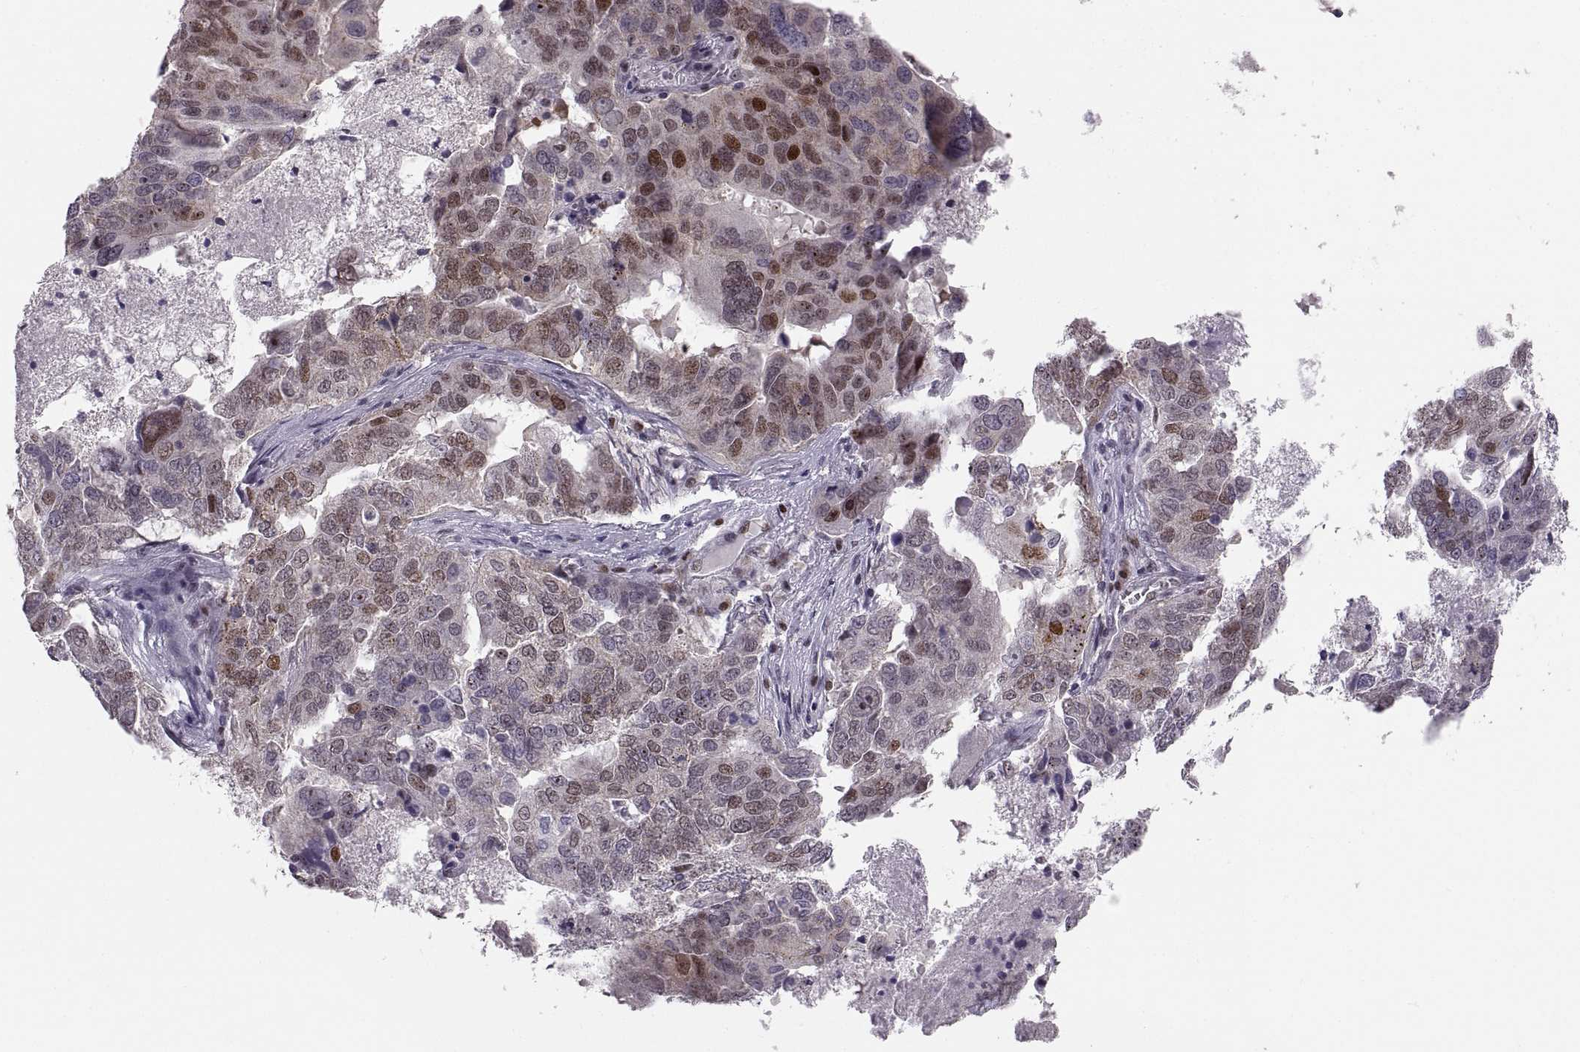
{"staining": {"intensity": "moderate", "quantity": "<25%", "location": "nuclear"}, "tissue": "ovarian cancer", "cell_type": "Tumor cells", "image_type": "cancer", "snomed": [{"axis": "morphology", "description": "Carcinoma, endometroid"}, {"axis": "topography", "description": "Soft tissue"}, {"axis": "topography", "description": "Ovary"}], "caption": "Immunohistochemistry (IHC) of ovarian cancer shows low levels of moderate nuclear positivity in about <25% of tumor cells.", "gene": "SNAI1", "patient": {"sex": "female", "age": 52}}